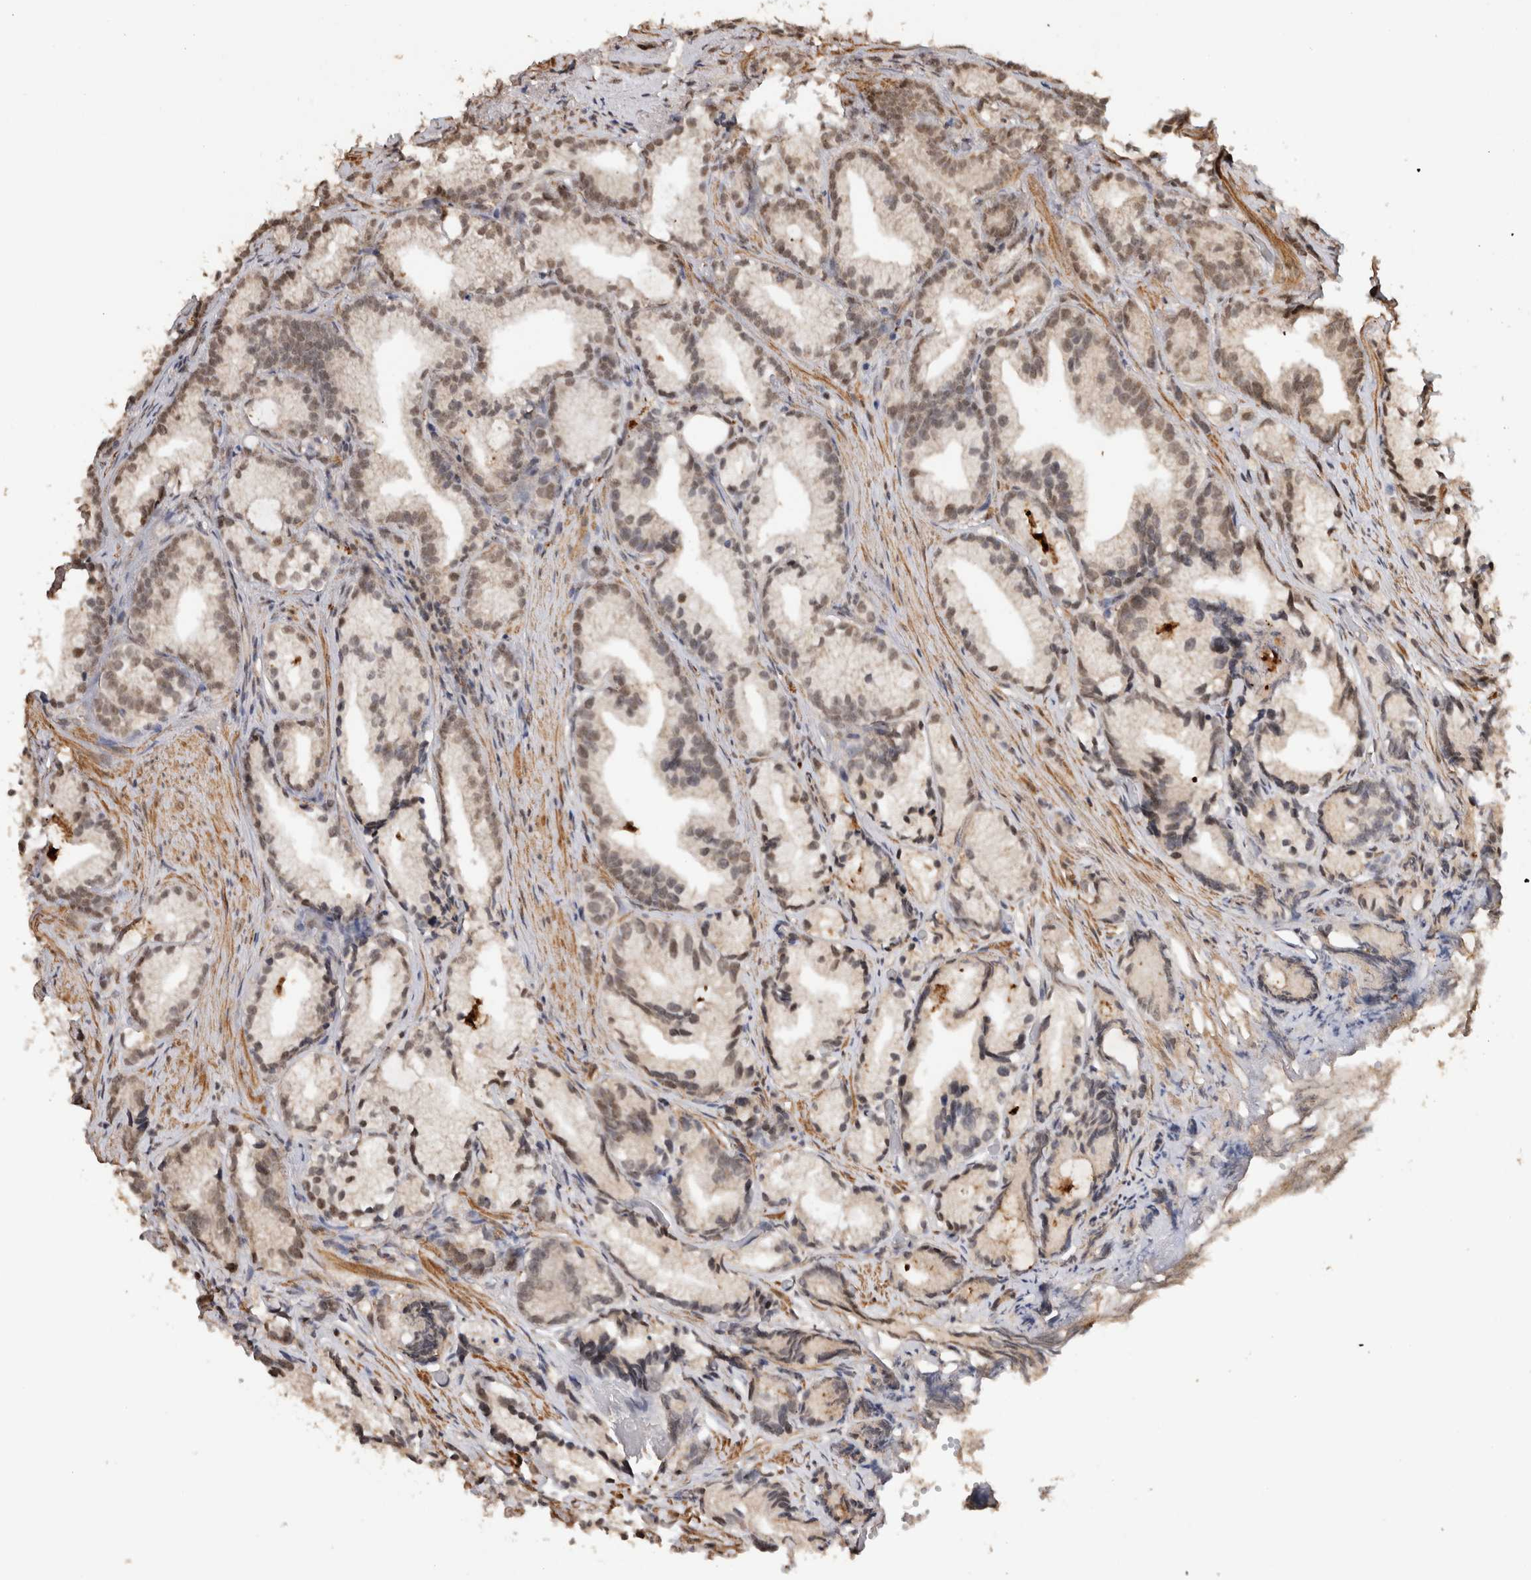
{"staining": {"intensity": "weak", "quantity": "25%-75%", "location": "nuclear"}, "tissue": "prostate cancer", "cell_type": "Tumor cells", "image_type": "cancer", "snomed": [{"axis": "morphology", "description": "Adenocarcinoma, Low grade"}, {"axis": "topography", "description": "Prostate"}], "caption": "IHC histopathology image of neoplastic tissue: prostate low-grade adenocarcinoma stained using immunohistochemistry (IHC) exhibits low levels of weak protein expression localized specifically in the nuclear of tumor cells, appearing as a nuclear brown color.", "gene": "KEAP1", "patient": {"sex": "male", "age": 89}}